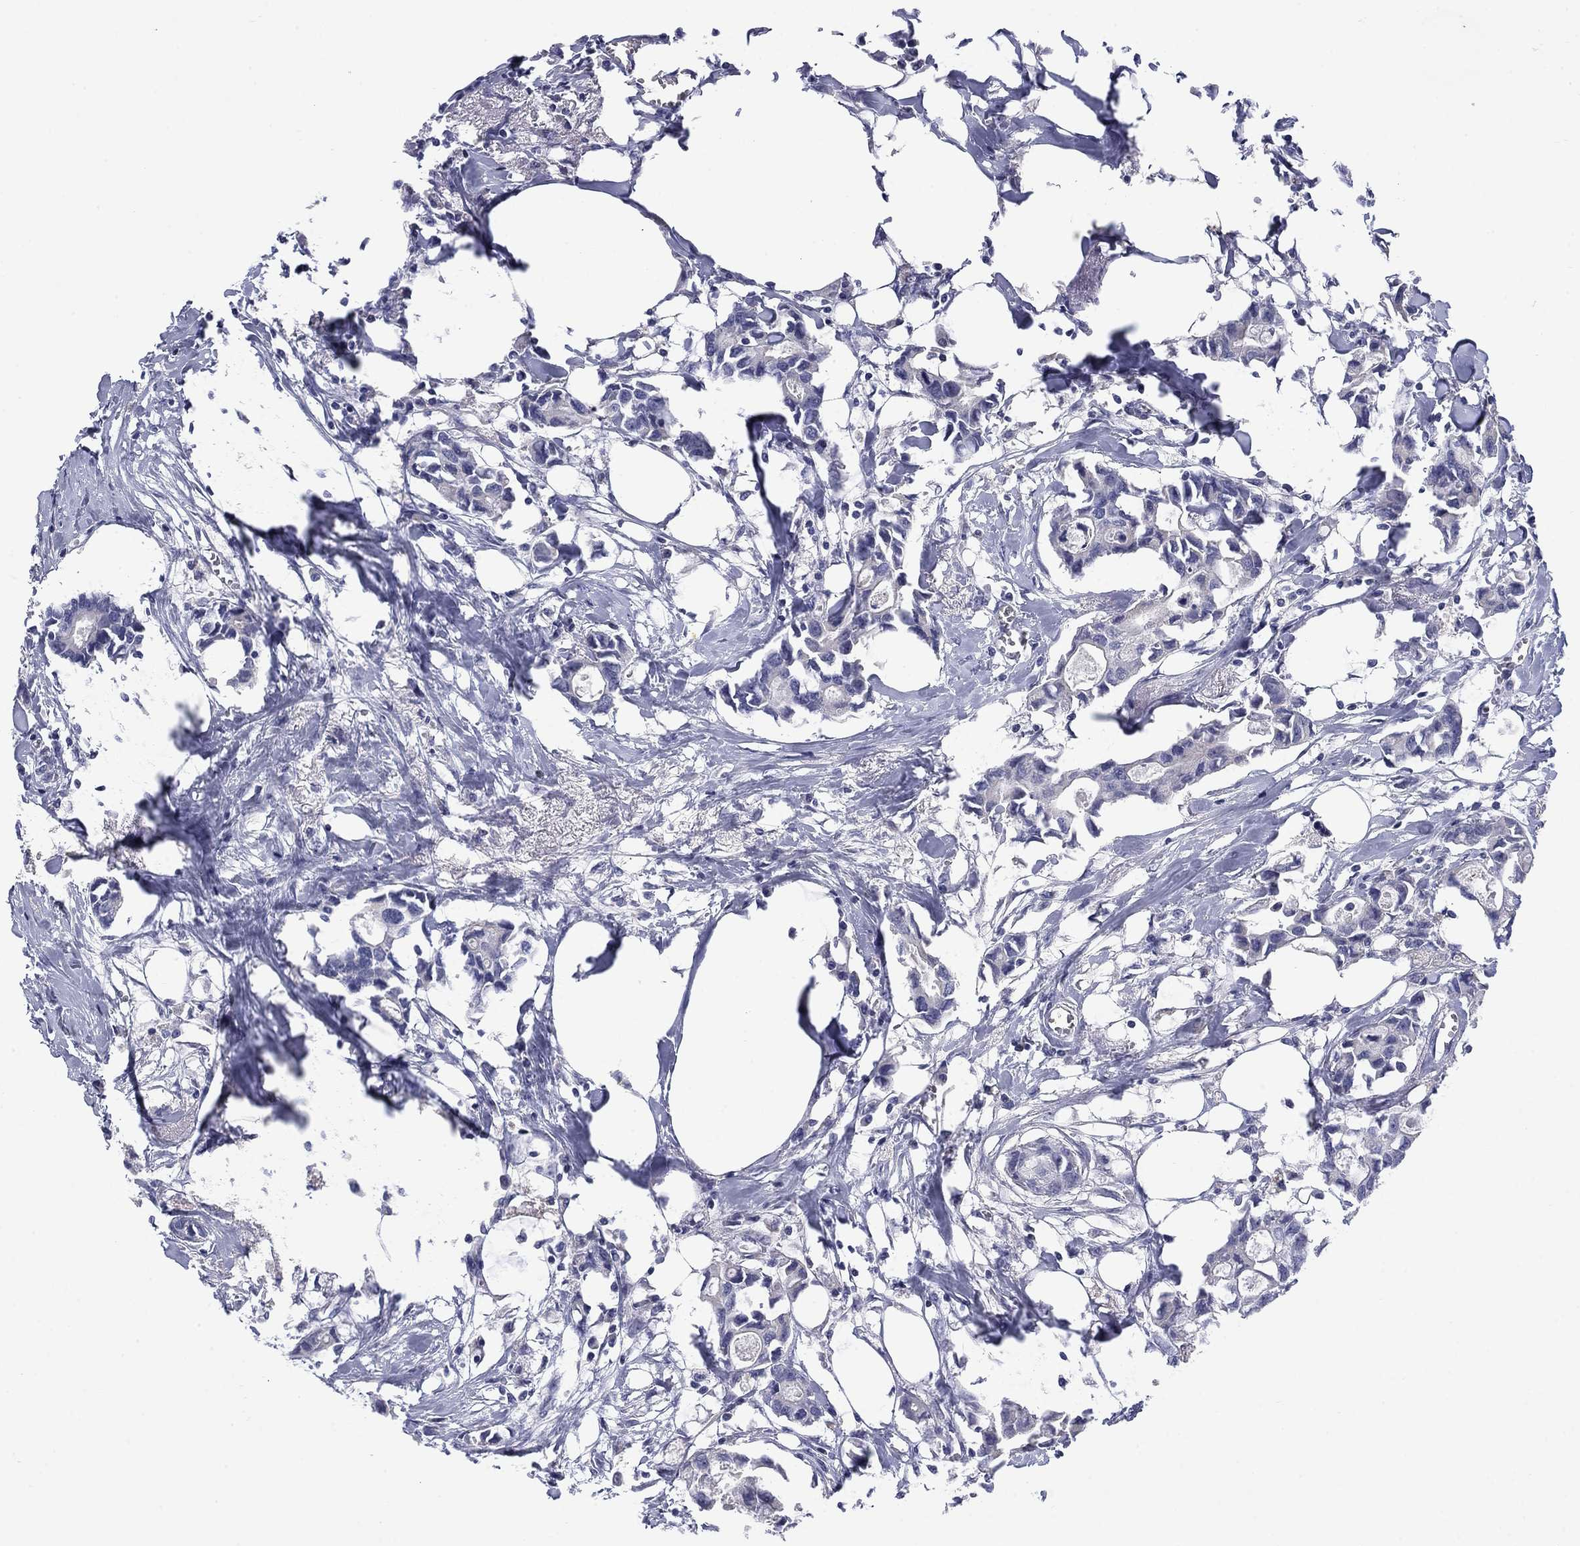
{"staining": {"intensity": "negative", "quantity": "none", "location": "none"}, "tissue": "breast cancer", "cell_type": "Tumor cells", "image_type": "cancer", "snomed": [{"axis": "morphology", "description": "Duct carcinoma"}, {"axis": "topography", "description": "Breast"}], "caption": "DAB (3,3'-diaminobenzidine) immunohistochemical staining of intraductal carcinoma (breast) displays no significant staining in tumor cells.", "gene": "FRK", "patient": {"sex": "female", "age": 83}}